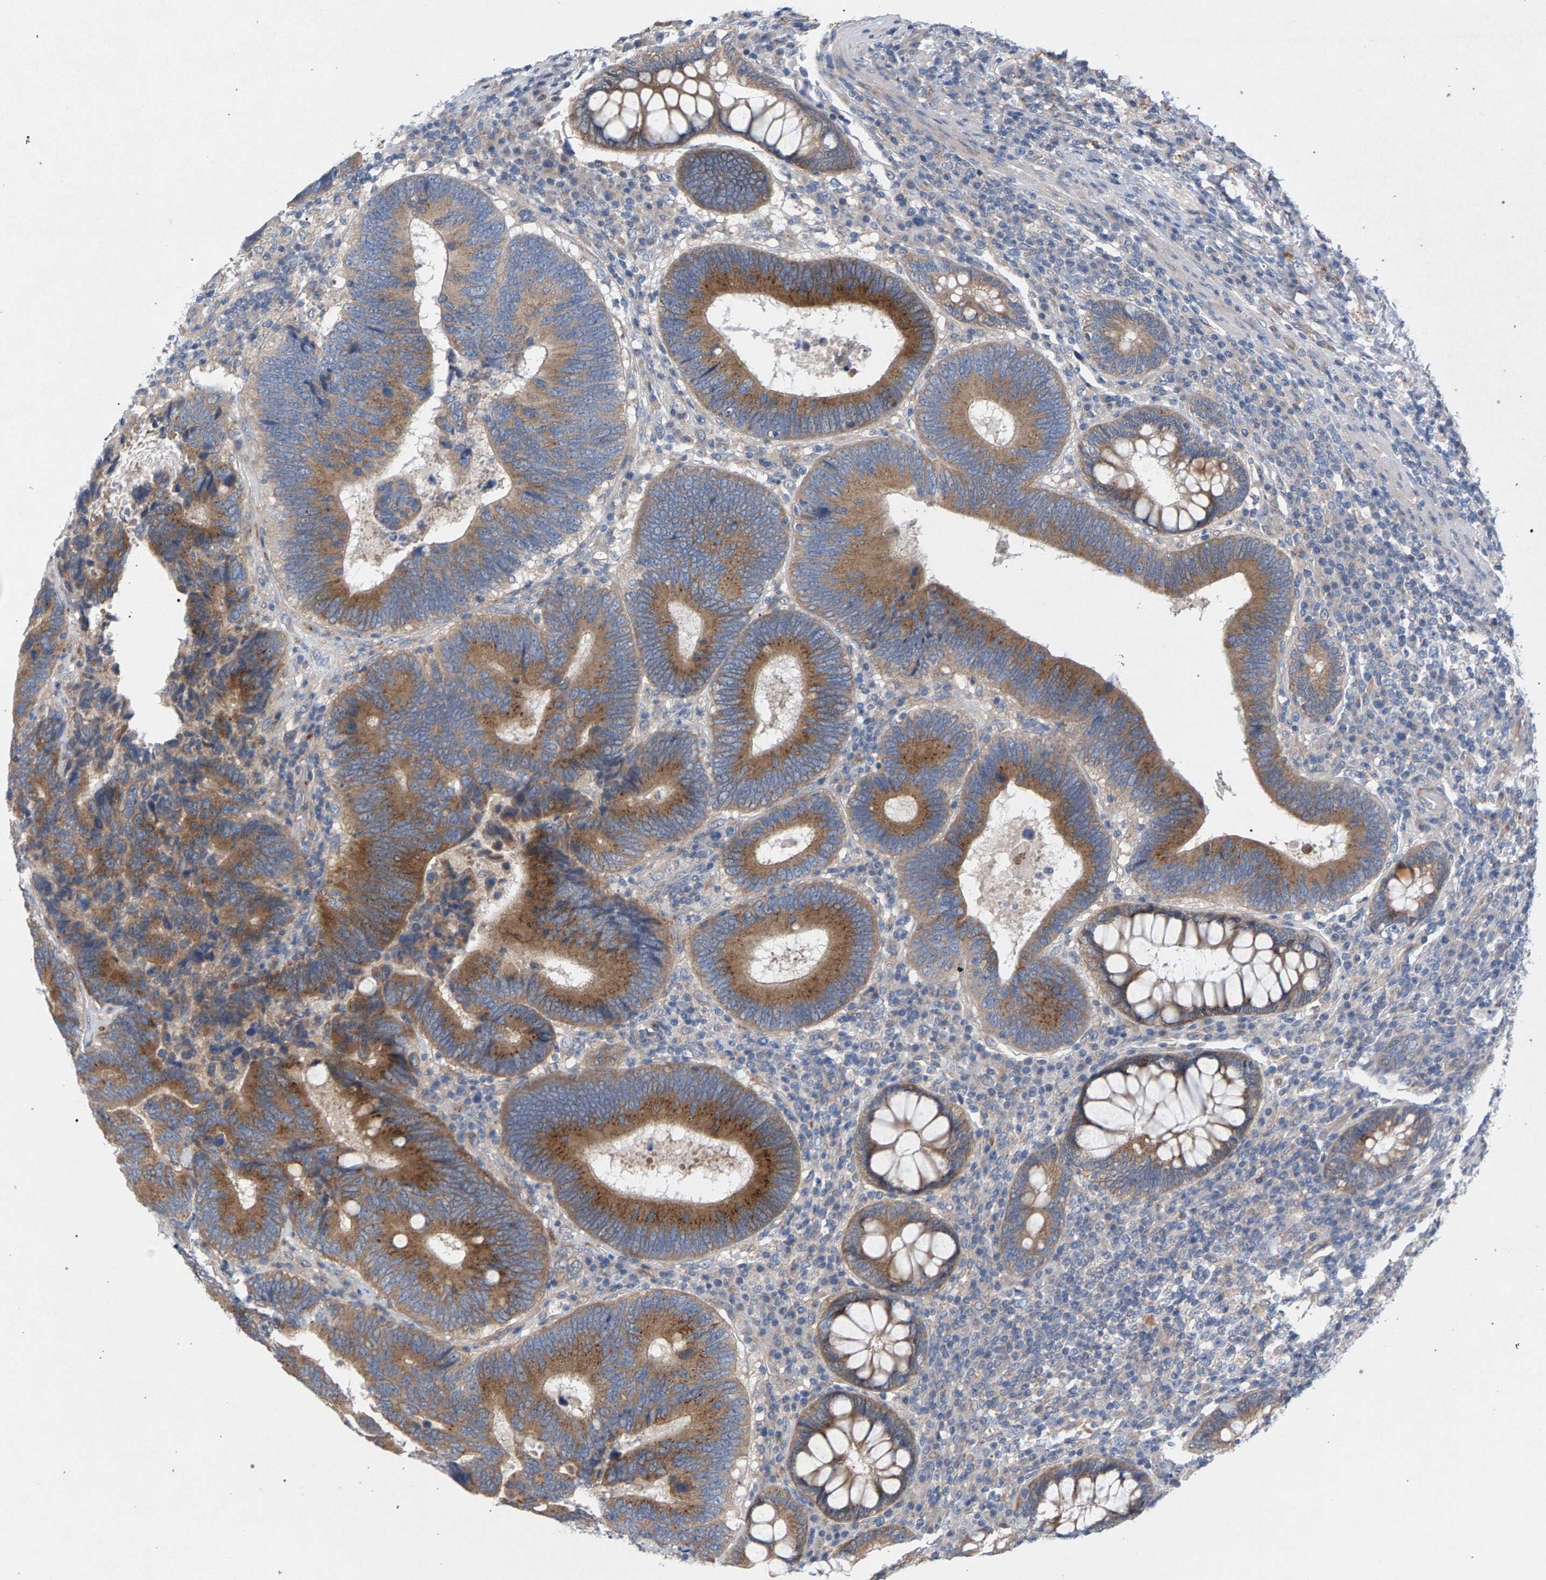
{"staining": {"intensity": "moderate", "quantity": ">75%", "location": "cytoplasmic/membranous"}, "tissue": "colorectal cancer", "cell_type": "Tumor cells", "image_type": "cancer", "snomed": [{"axis": "morphology", "description": "Adenocarcinoma, NOS"}, {"axis": "topography", "description": "Colon"}], "caption": "Immunohistochemistry image of neoplastic tissue: colorectal adenocarcinoma stained using immunohistochemistry demonstrates medium levels of moderate protein expression localized specifically in the cytoplasmic/membranous of tumor cells, appearing as a cytoplasmic/membranous brown color.", "gene": "MAMDC2", "patient": {"sex": "female", "age": 78}}